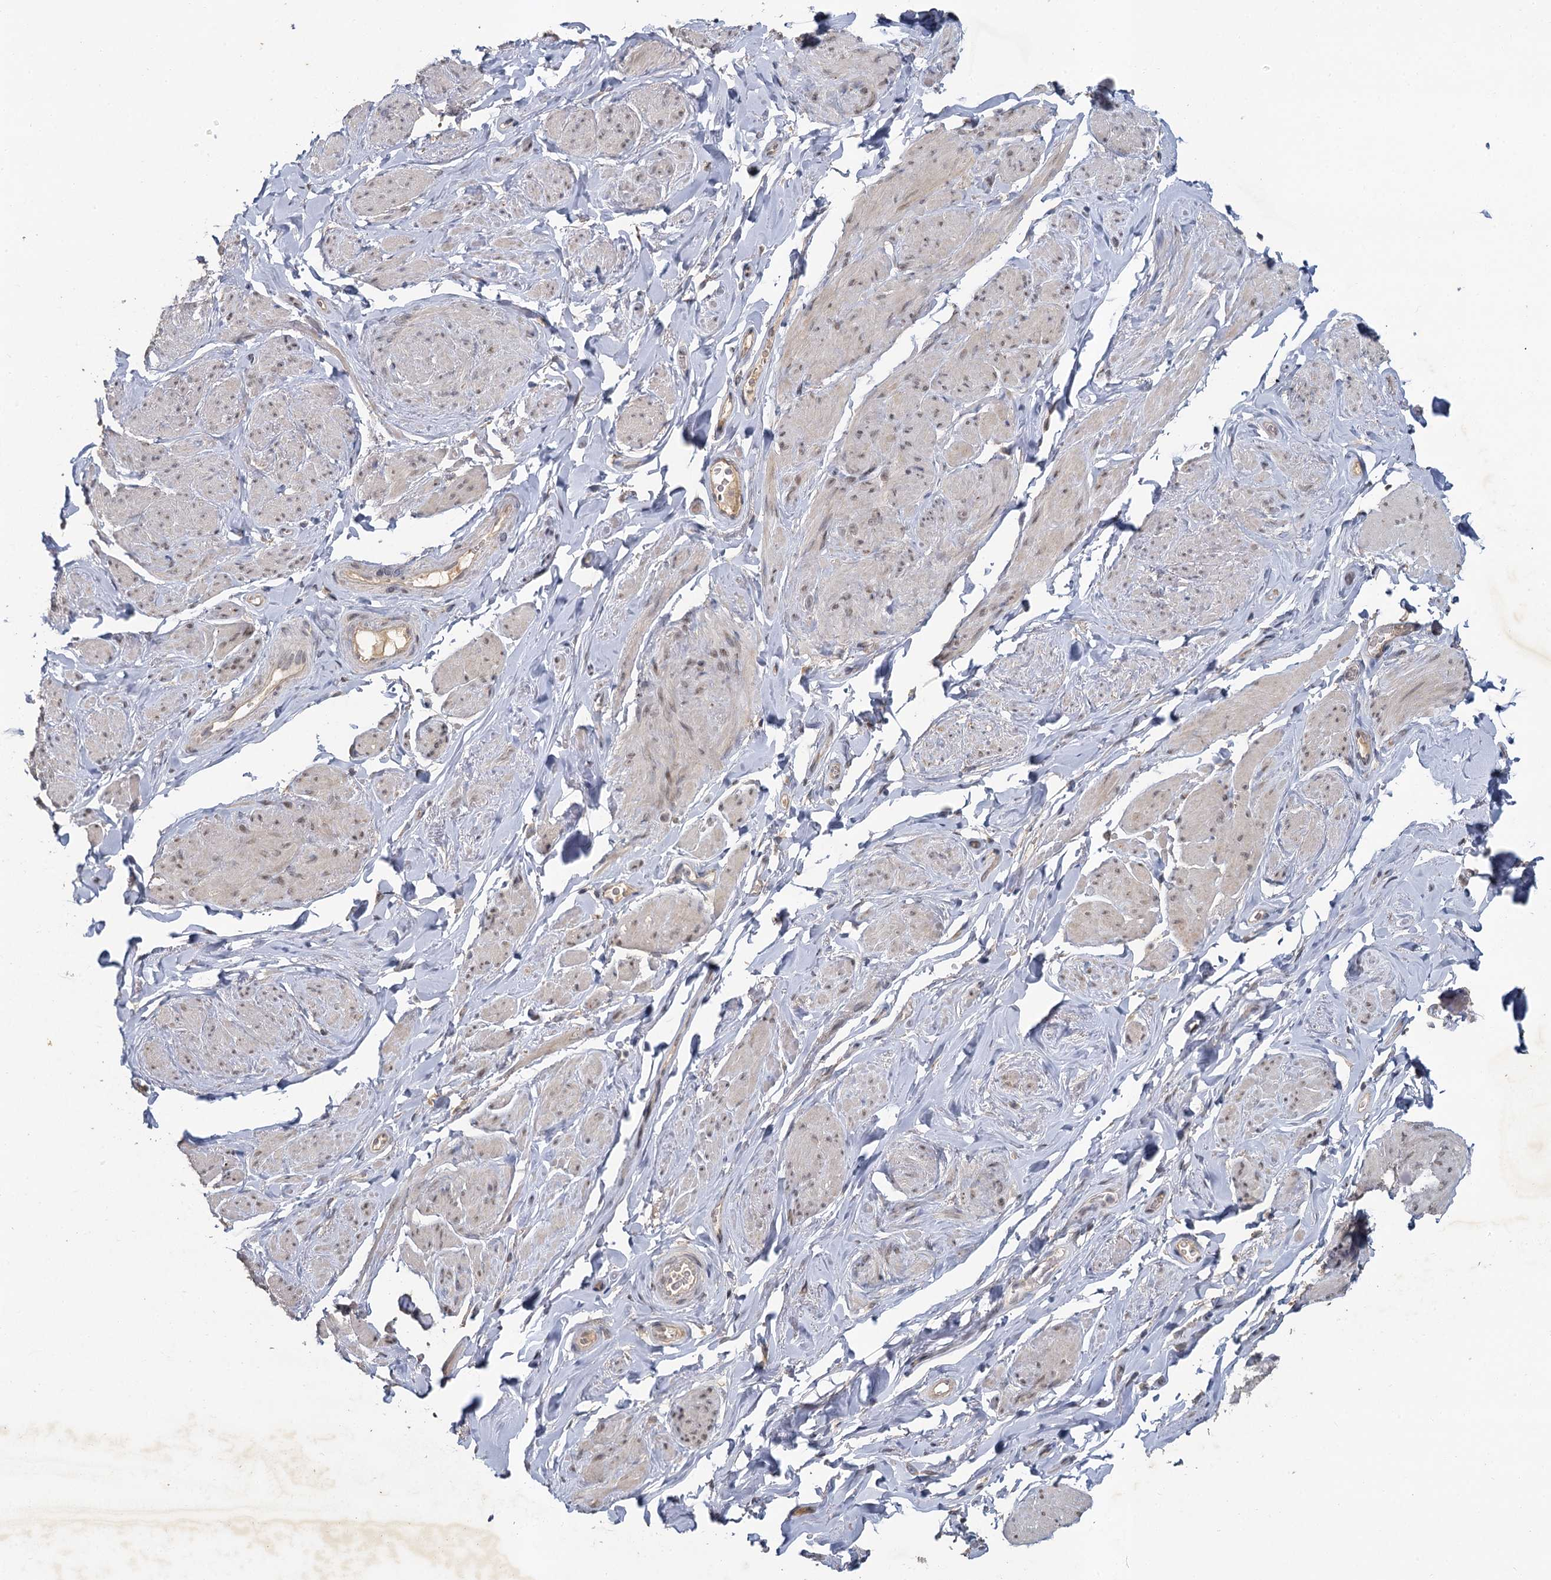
{"staining": {"intensity": "weak", "quantity": "<25%", "location": "nuclear"}, "tissue": "smooth muscle", "cell_type": "Smooth muscle cells", "image_type": "normal", "snomed": [{"axis": "morphology", "description": "Normal tissue, NOS"}, {"axis": "topography", "description": "Smooth muscle"}, {"axis": "topography", "description": "Peripheral nerve tissue"}], "caption": "A micrograph of smooth muscle stained for a protein displays no brown staining in smooth muscle cells. (Immunohistochemistry (ihc), brightfield microscopy, high magnification).", "gene": "MUCL1", "patient": {"sex": "male", "age": 69}}